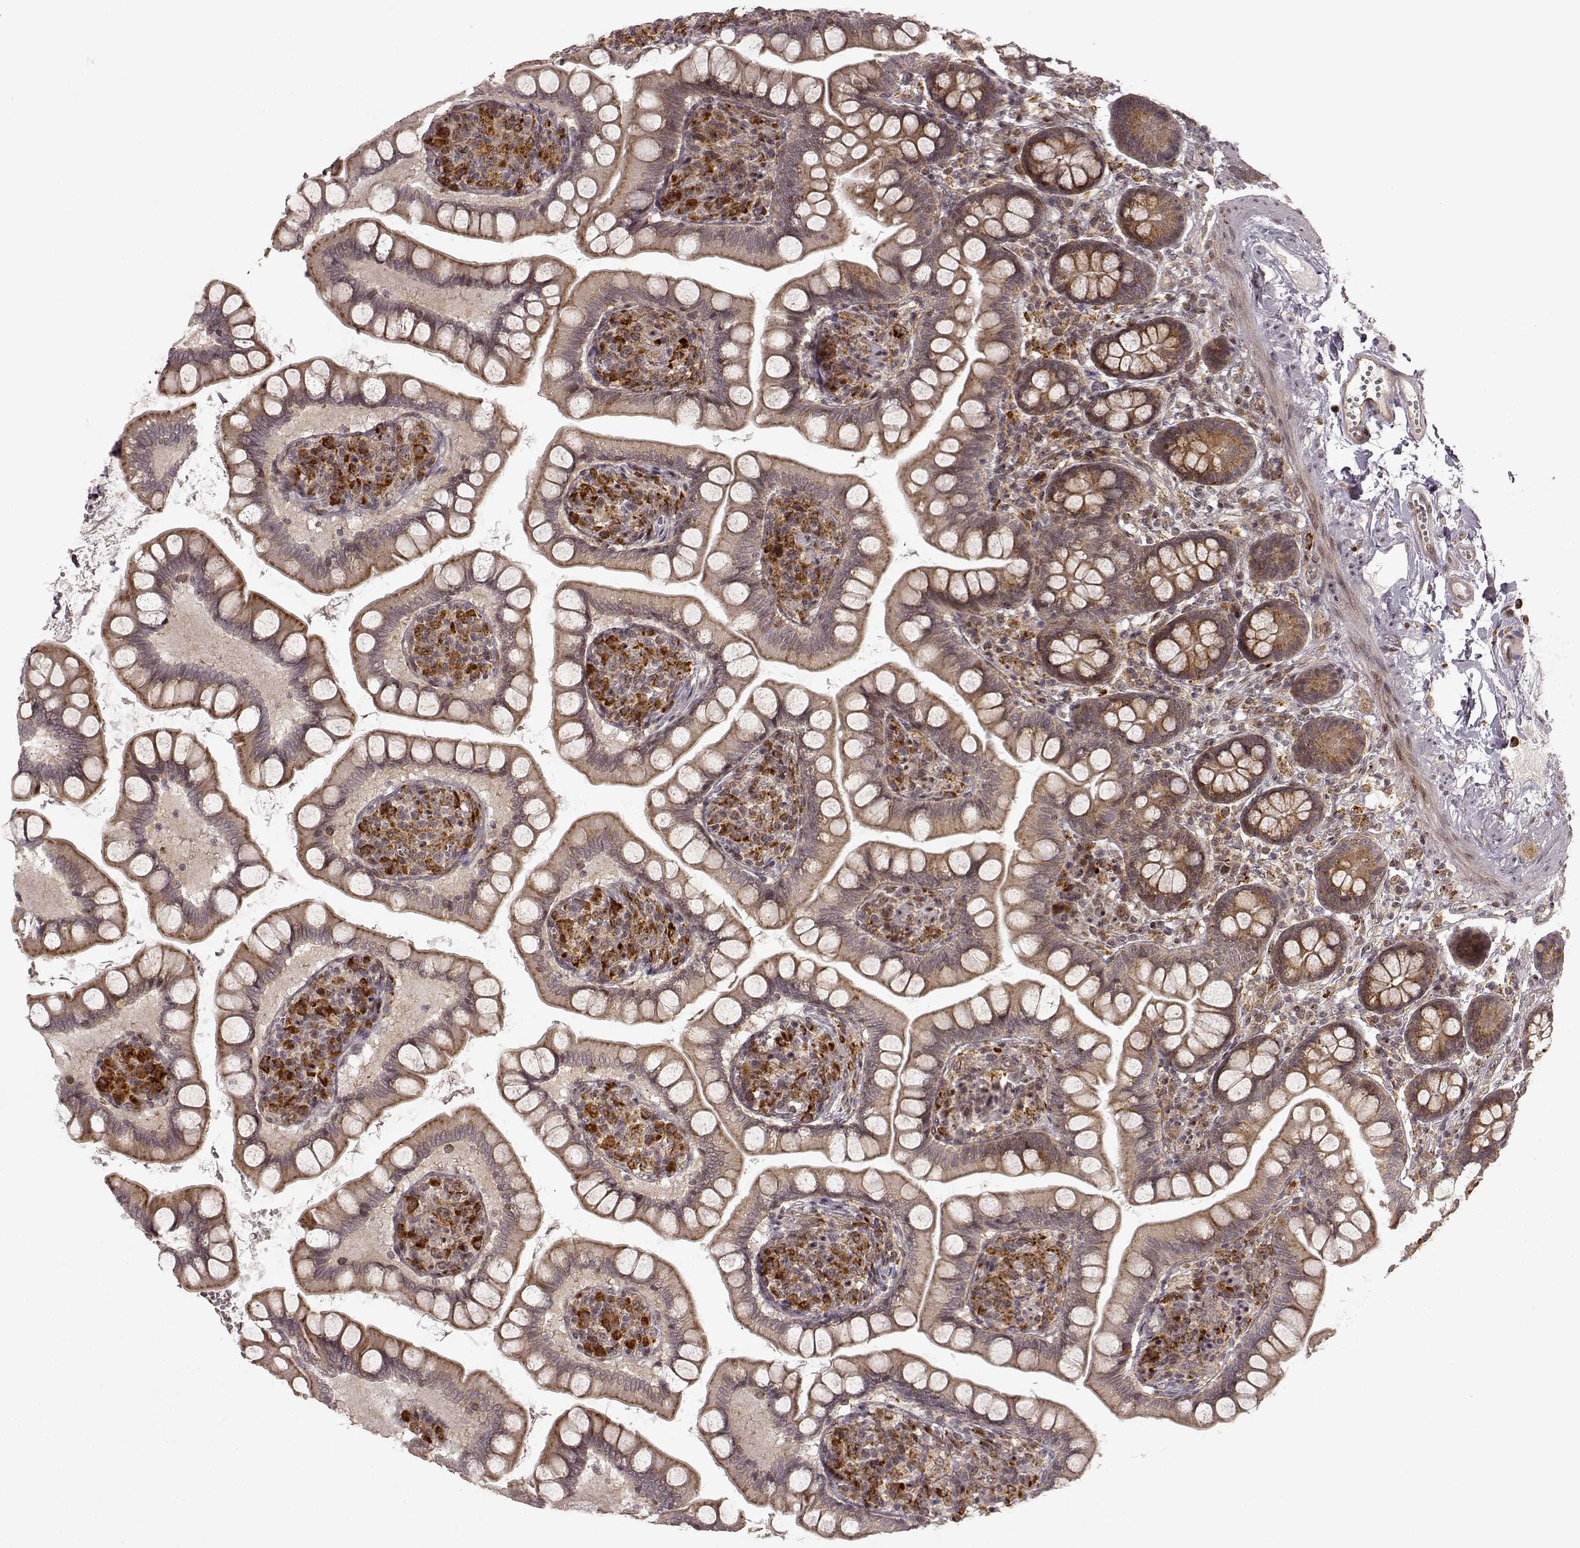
{"staining": {"intensity": "moderate", "quantity": ">75%", "location": "cytoplasmic/membranous"}, "tissue": "small intestine", "cell_type": "Glandular cells", "image_type": "normal", "snomed": [{"axis": "morphology", "description": "Normal tissue, NOS"}, {"axis": "topography", "description": "Small intestine"}], "caption": "High-magnification brightfield microscopy of unremarkable small intestine stained with DAB (brown) and counterstained with hematoxylin (blue). glandular cells exhibit moderate cytoplasmic/membranous positivity is present in approximately>75% of cells. (DAB (3,3'-diaminobenzidine) = brown stain, brightfield microscopy at high magnification).", "gene": "SLC12A9", "patient": {"sex": "female", "age": 56}}